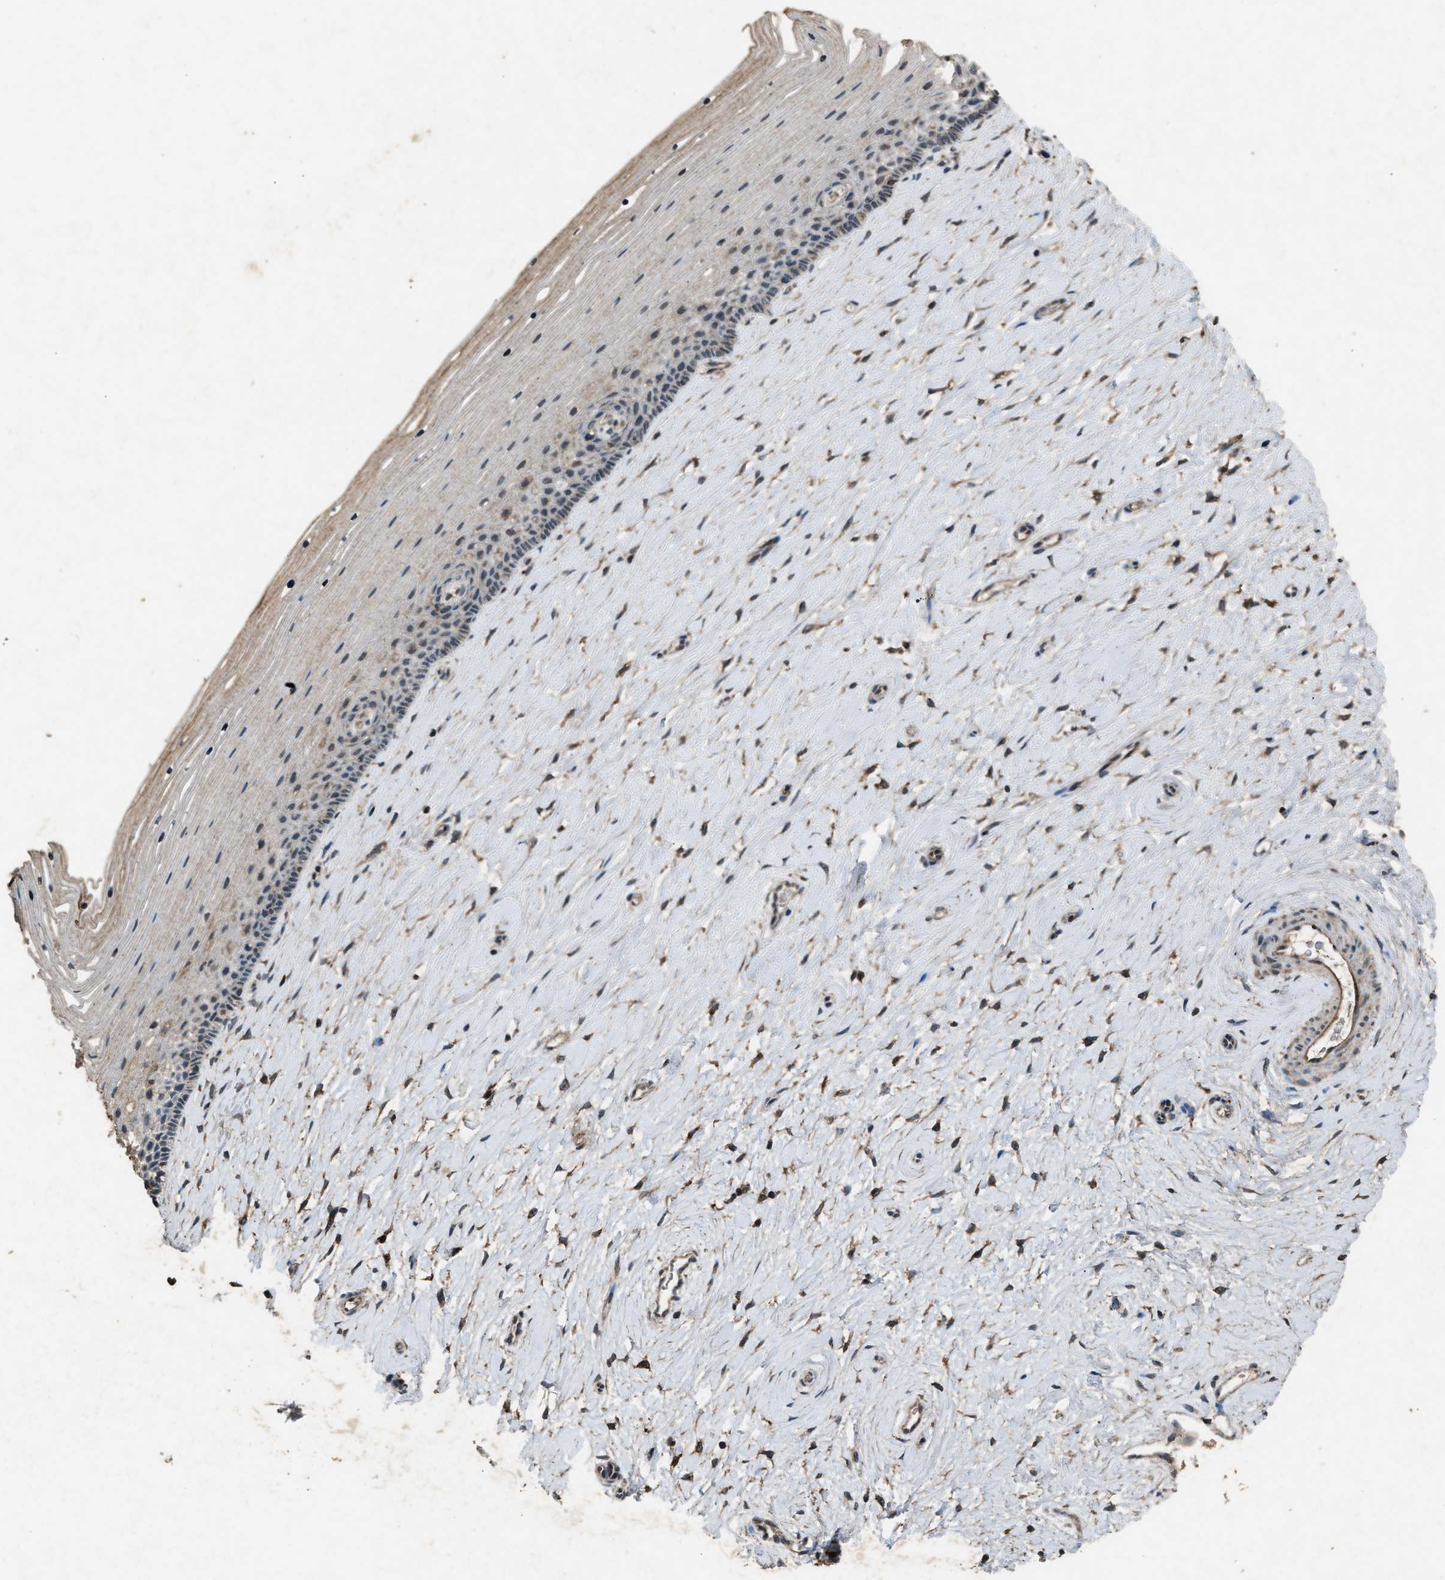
{"staining": {"intensity": "moderate", "quantity": ">75%", "location": "cytoplasmic/membranous"}, "tissue": "cervix", "cell_type": "Squamous epithelial cells", "image_type": "normal", "snomed": [{"axis": "morphology", "description": "Normal tissue, NOS"}, {"axis": "topography", "description": "Cervix"}], "caption": "Immunohistochemistry (IHC) (DAB (3,3'-diaminobenzidine)) staining of normal human cervix demonstrates moderate cytoplasmic/membranous protein positivity in about >75% of squamous epithelial cells.", "gene": "PSMD1", "patient": {"sex": "female", "age": 39}}